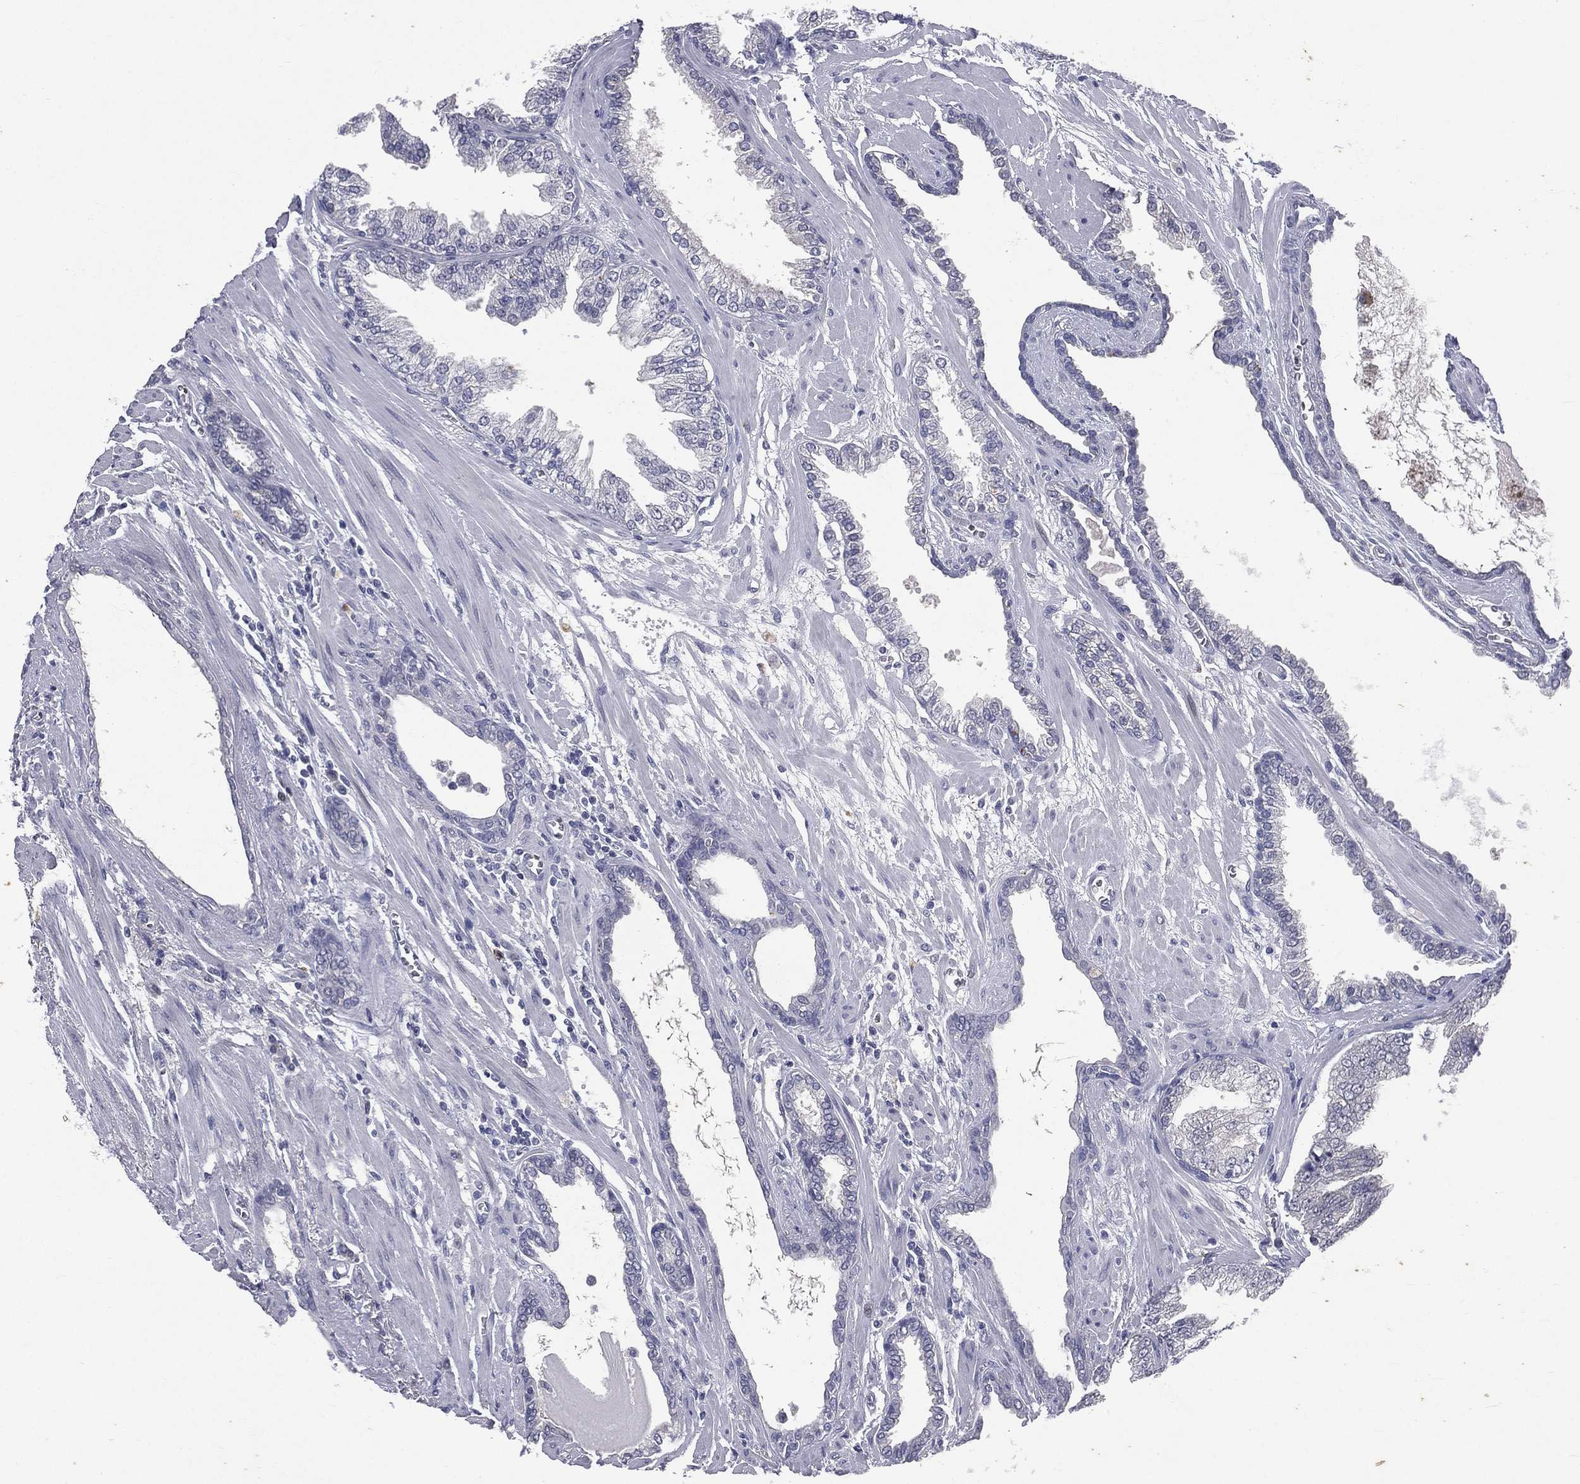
{"staining": {"intensity": "negative", "quantity": "none", "location": "none"}, "tissue": "prostate cancer", "cell_type": "Tumor cells", "image_type": "cancer", "snomed": [{"axis": "morphology", "description": "Adenocarcinoma, Low grade"}, {"axis": "topography", "description": "Prostate"}], "caption": "Immunohistochemical staining of adenocarcinoma (low-grade) (prostate) reveals no significant positivity in tumor cells. The staining was performed using DAB (3,3'-diaminobenzidine) to visualize the protein expression in brown, while the nuclei were stained in blue with hematoxylin (Magnification: 20x).", "gene": "IFT27", "patient": {"sex": "male", "age": 69}}